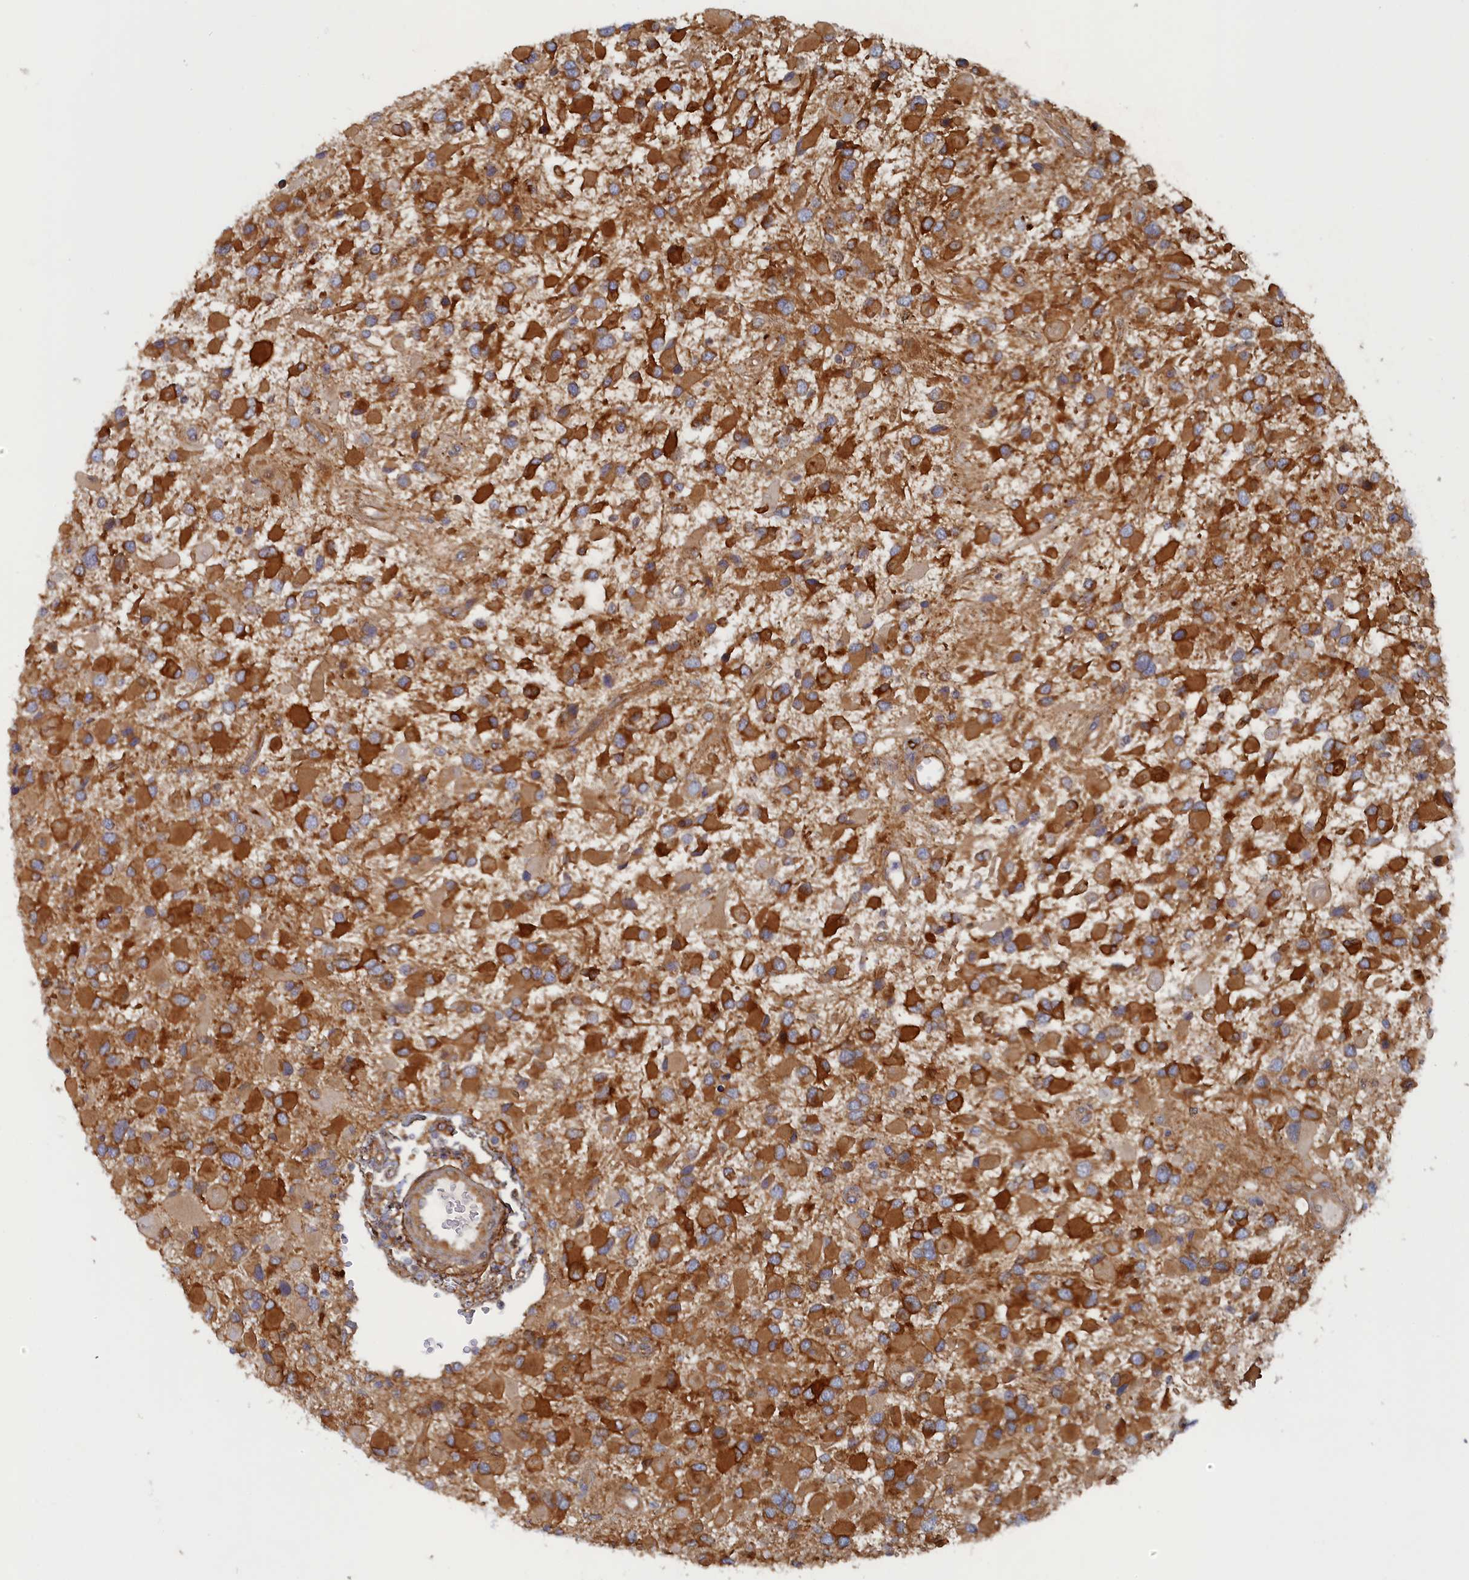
{"staining": {"intensity": "strong", "quantity": ">75%", "location": "cytoplasmic/membranous"}, "tissue": "glioma", "cell_type": "Tumor cells", "image_type": "cancer", "snomed": [{"axis": "morphology", "description": "Glioma, malignant, High grade"}, {"axis": "topography", "description": "Brain"}], "caption": "Strong cytoplasmic/membranous expression for a protein is identified in about >75% of tumor cells of malignant glioma (high-grade) using IHC.", "gene": "TMEM196", "patient": {"sex": "male", "age": 53}}